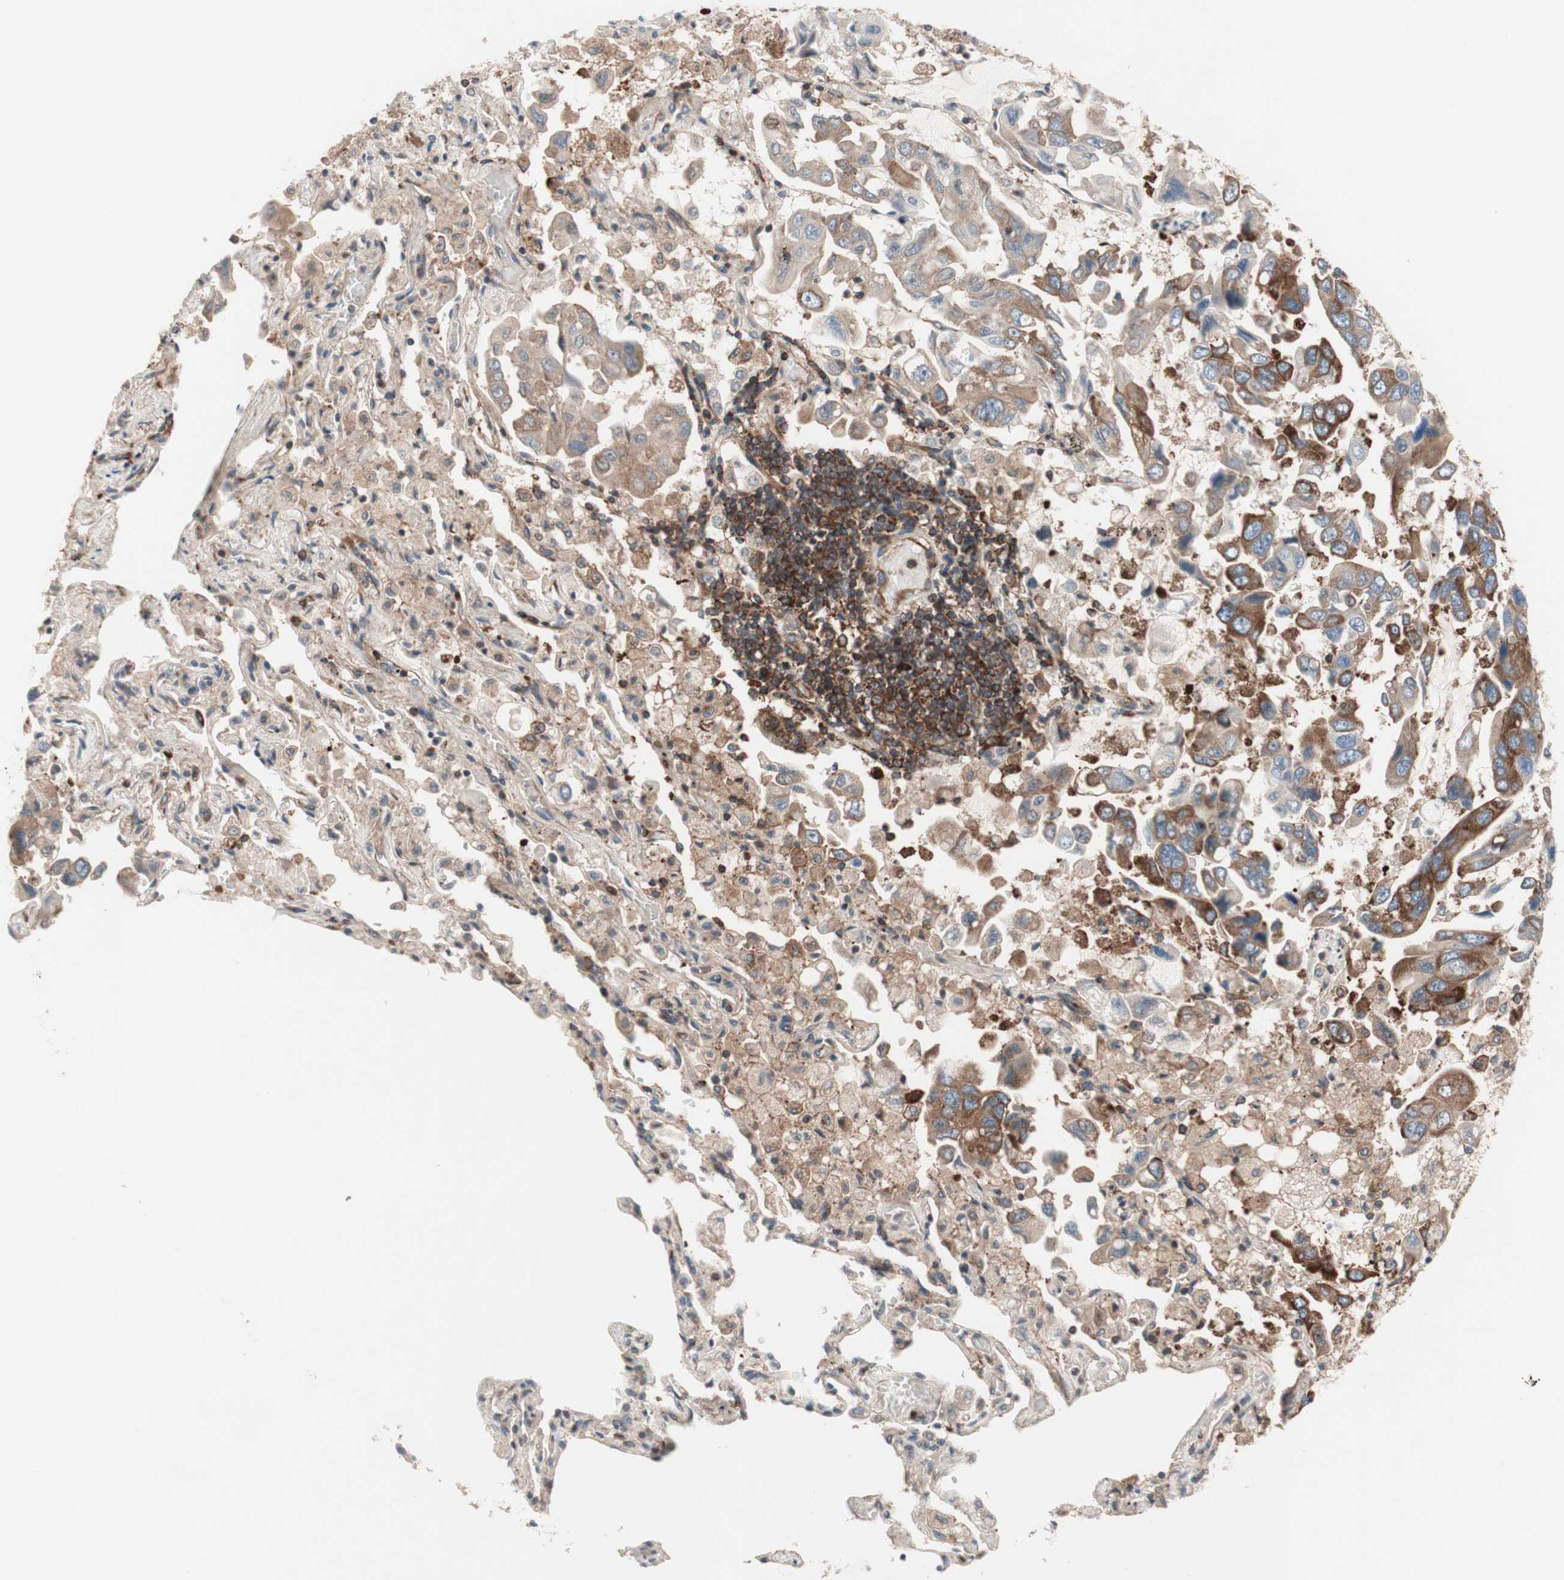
{"staining": {"intensity": "moderate", "quantity": ">75%", "location": "cytoplasmic/membranous"}, "tissue": "lung cancer", "cell_type": "Tumor cells", "image_type": "cancer", "snomed": [{"axis": "morphology", "description": "Adenocarcinoma, NOS"}, {"axis": "topography", "description": "Lung"}], "caption": "Human adenocarcinoma (lung) stained with a protein marker exhibits moderate staining in tumor cells.", "gene": "CCN4", "patient": {"sex": "male", "age": 64}}